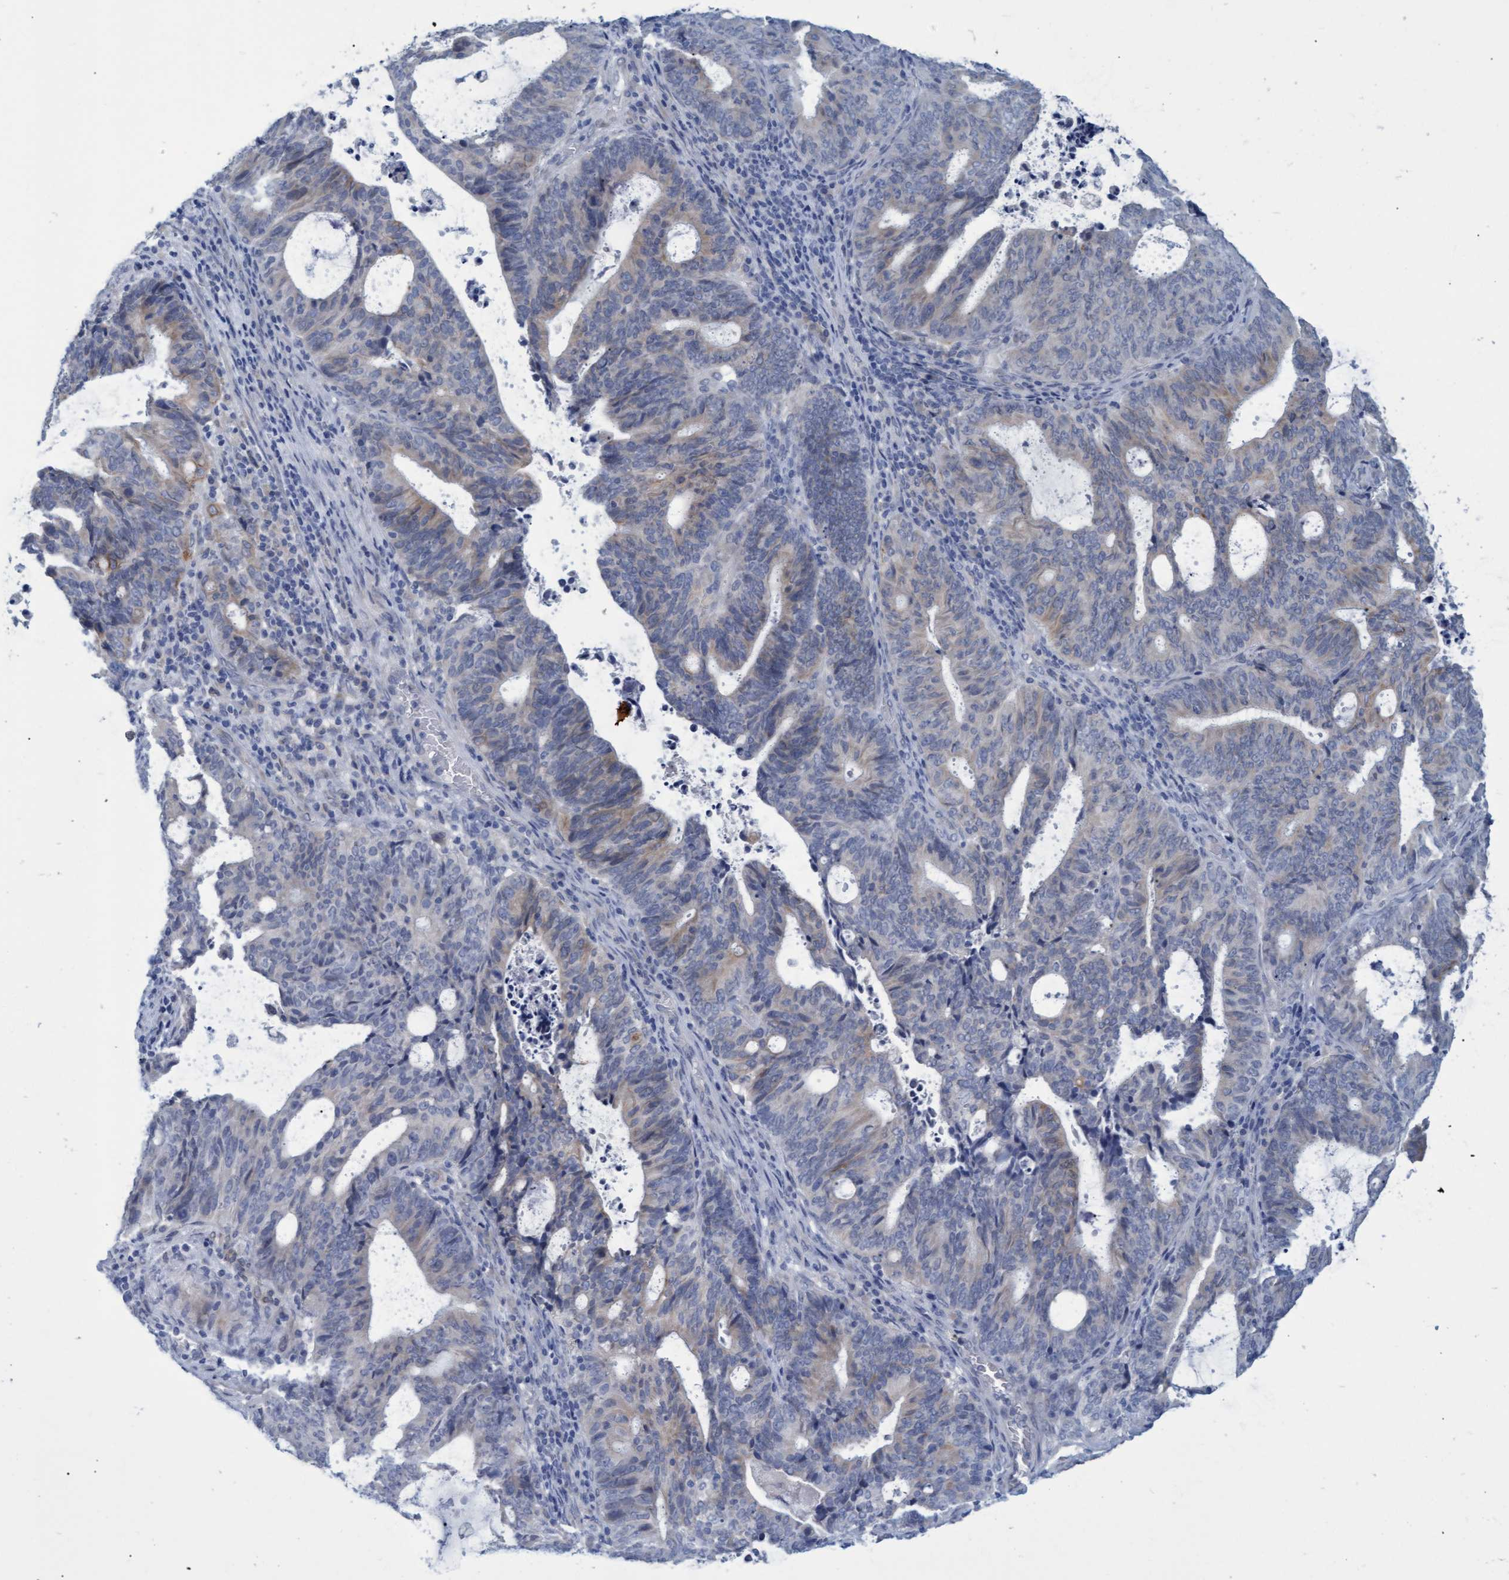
{"staining": {"intensity": "weak", "quantity": "<25%", "location": "cytoplasmic/membranous"}, "tissue": "endometrial cancer", "cell_type": "Tumor cells", "image_type": "cancer", "snomed": [{"axis": "morphology", "description": "Adenocarcinoma, NOS"}, {"axis": "topography", "description": "Uterus"}], "caption": "Tumor cells show no significant protein expression in adenocarcinoma (endometrial).", "gene": "SSTR3", "patient": {"sex": "female", "age": 83}}